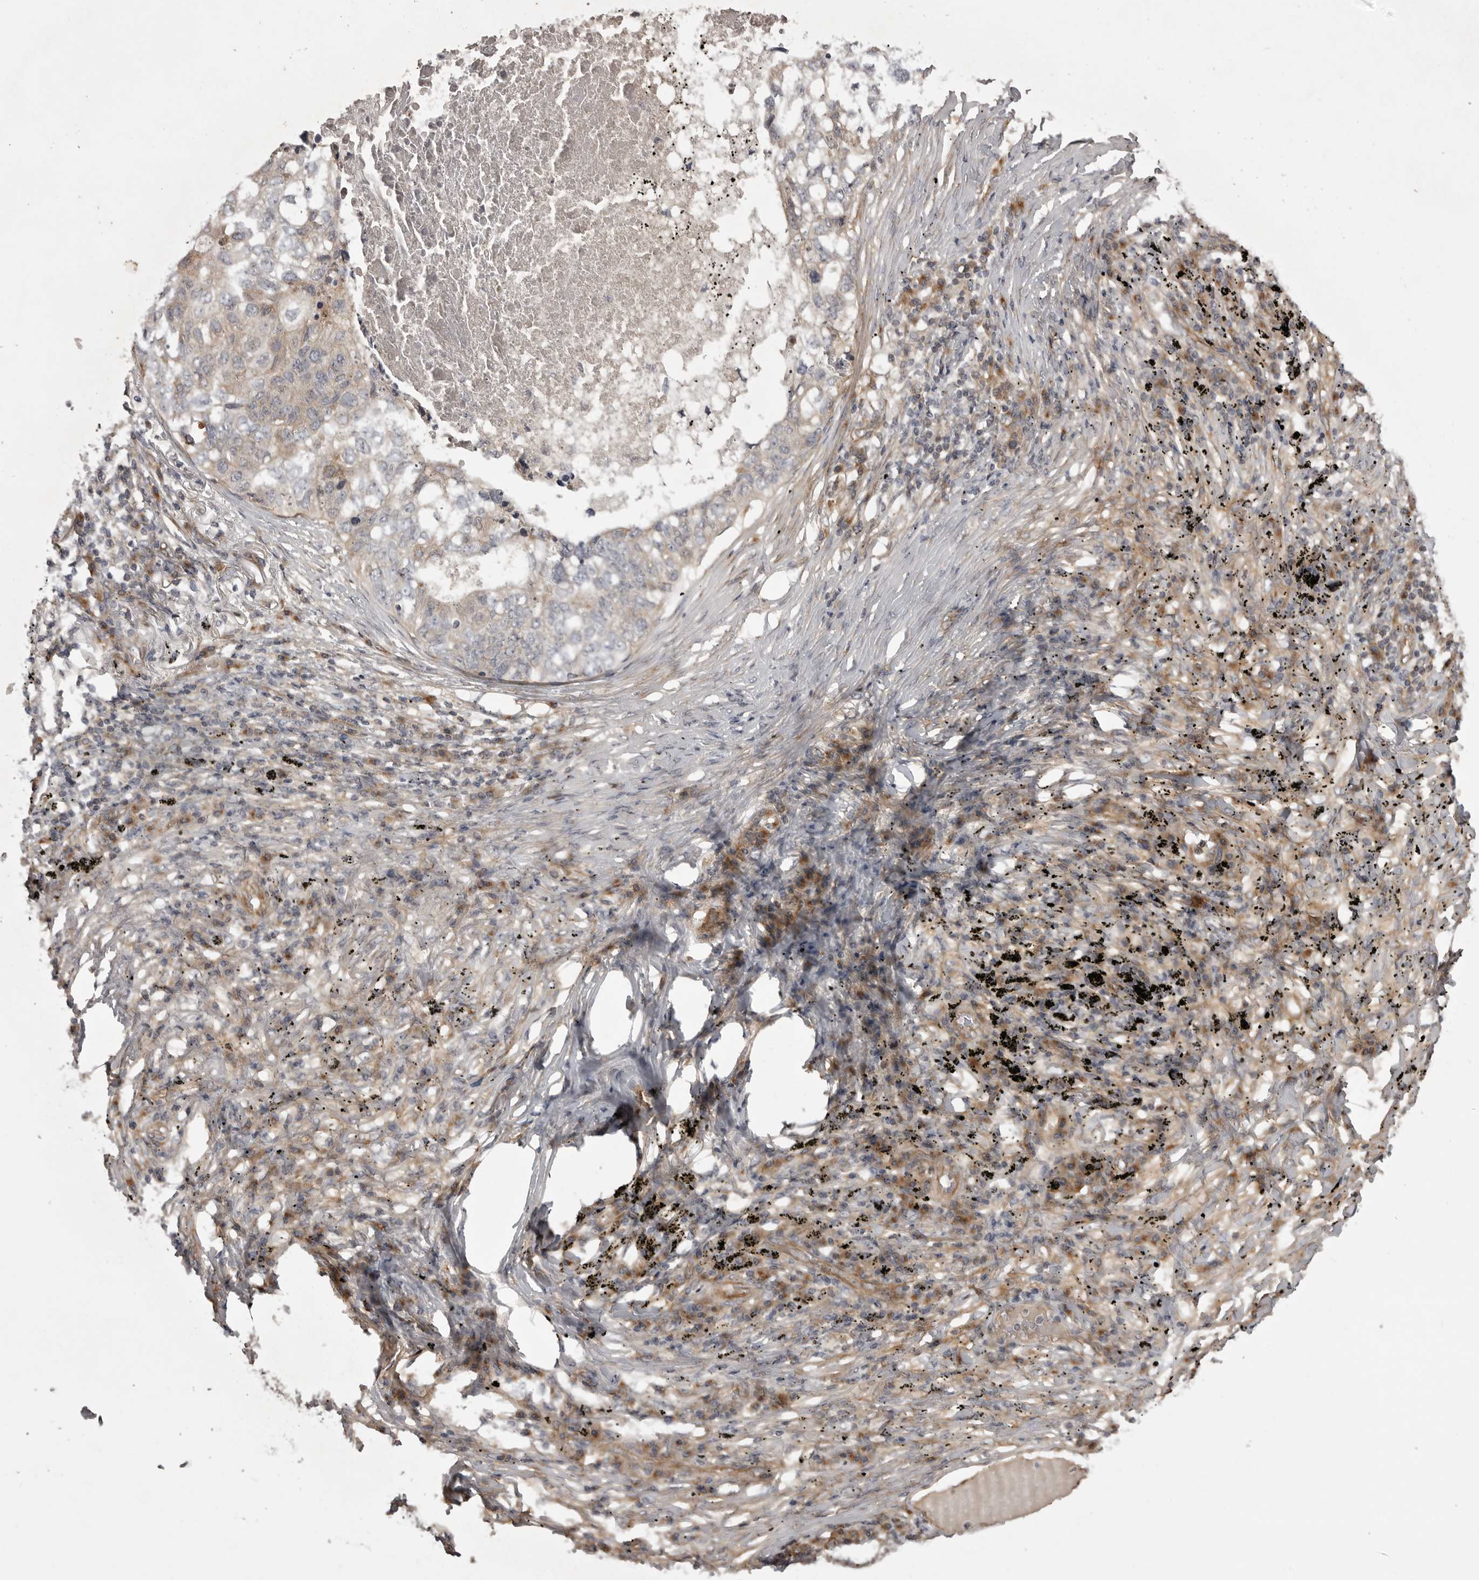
{"staining": {"intensity": "weak", "quantity": "<25%", "location": "cytoplasmic/membranous"}, "tissue": "lung cancer", "cell_type": "Tumor cells", "image_type": "cancer", "snomed": [{"axis": "morphology", "description": "Squamous cell carcinoma, NOS"}, {"axis": "topography", "description": "Lung"}], "caption": "High power microscopy photomicrograph of an immunohistochemistry (IHC) image of lung squamous cell carcinoma, revealing no significant staining in tumor cells.", "gene": "LRRC45", "patient": {"sex": "female", "age": 63}}